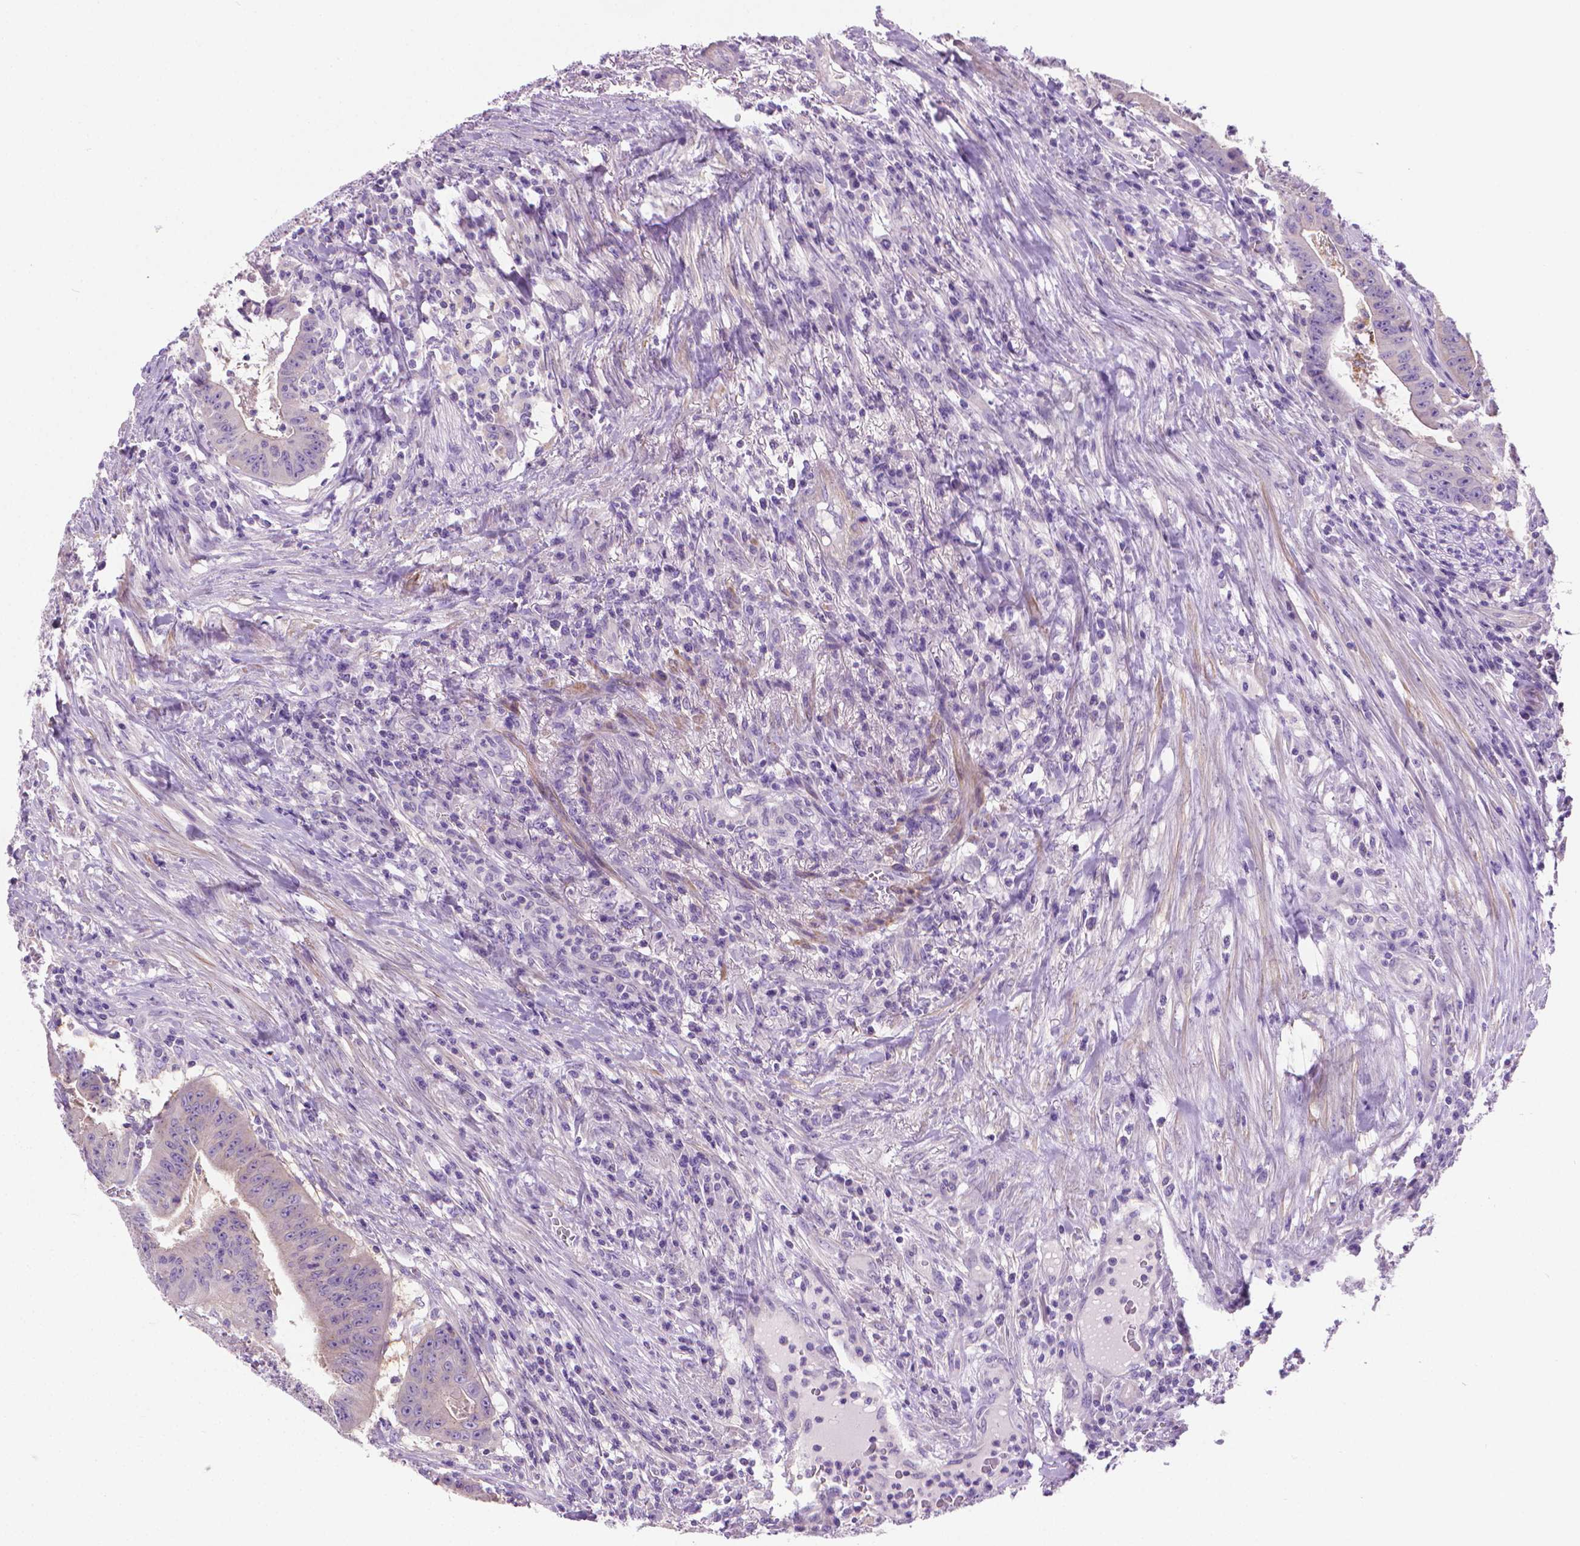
{"staining": {"intensity": "negative", "quantity": "none", "location": "none"}, "tissue": "colorectal cancer", "cell_type": "Tumor cells", "image_type": "cancer", "snomed": [{"axis": "morphology", "description": "Adenocarcinoma, NOS"}, {"axis": "topography", "description": "Colon"}], "caption": "A histopathology image of human colorectal cancer (adenocarcinoma) is negative for staining in tumor cells.", "gene": "FASN", "patient": {"sex": "male", "age": 33}}